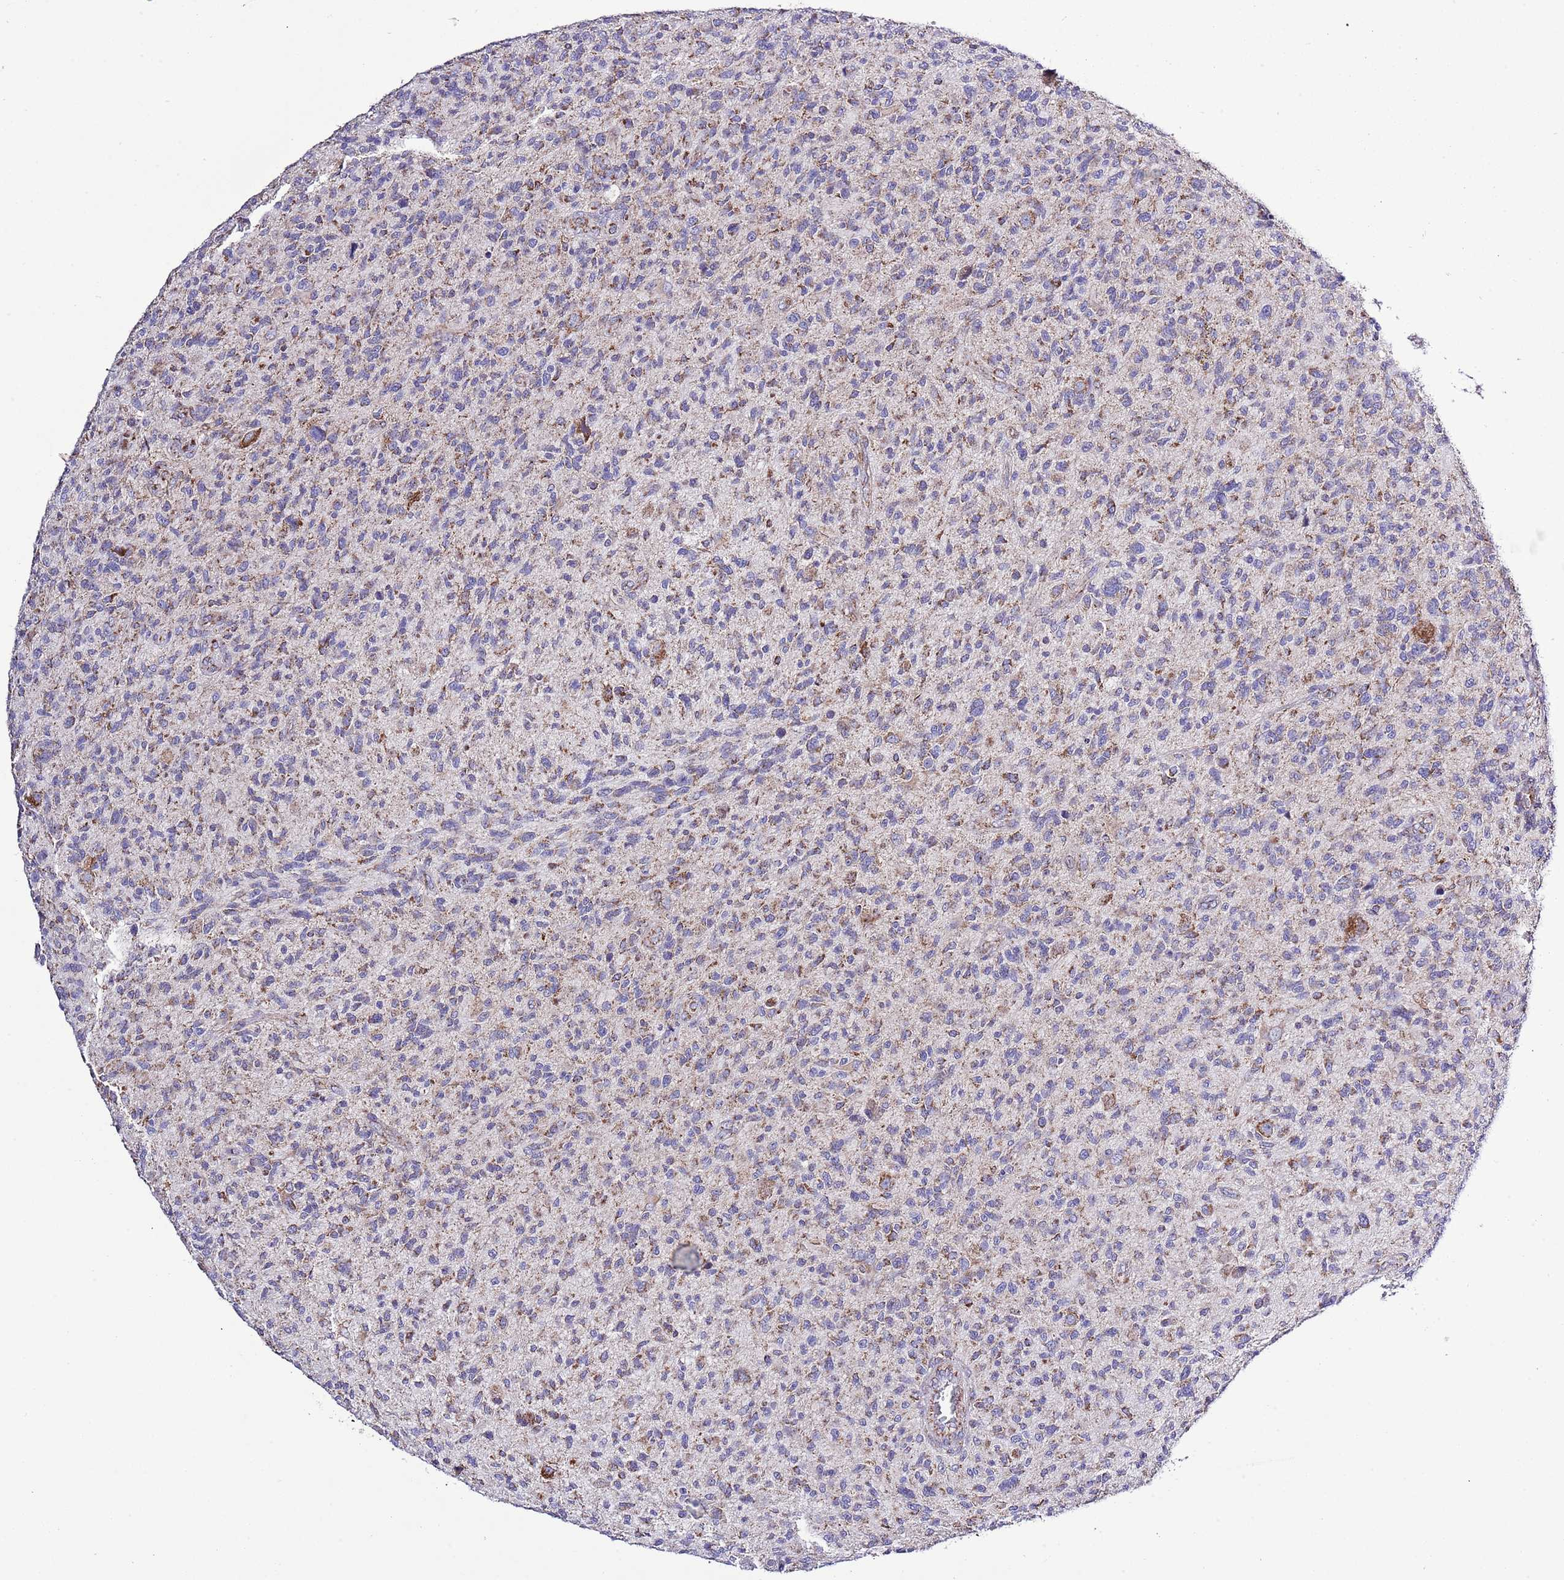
{"staining": {"intensity": "moderate", "quantity": "<25%", "location": "cytoplasmic/membranous"}, "tissue": "glioma", "cell_type": "Tumor cells", "image_type": "cancer", "snomed": [{"axis": "morphology", "description": "Glioma, malignant, High grade"}, {"axis": "topography", "description": "Brain"}], "caption": "A micrograph showing moderate cytoplasmic/membranous staining in about <25% of tumor cells in malignant glioma (high-grade), as visualized by brown immunohistochemical staining.", "gene": "TEKTIP1", "patient": {"sex": "male", "age": 47}}